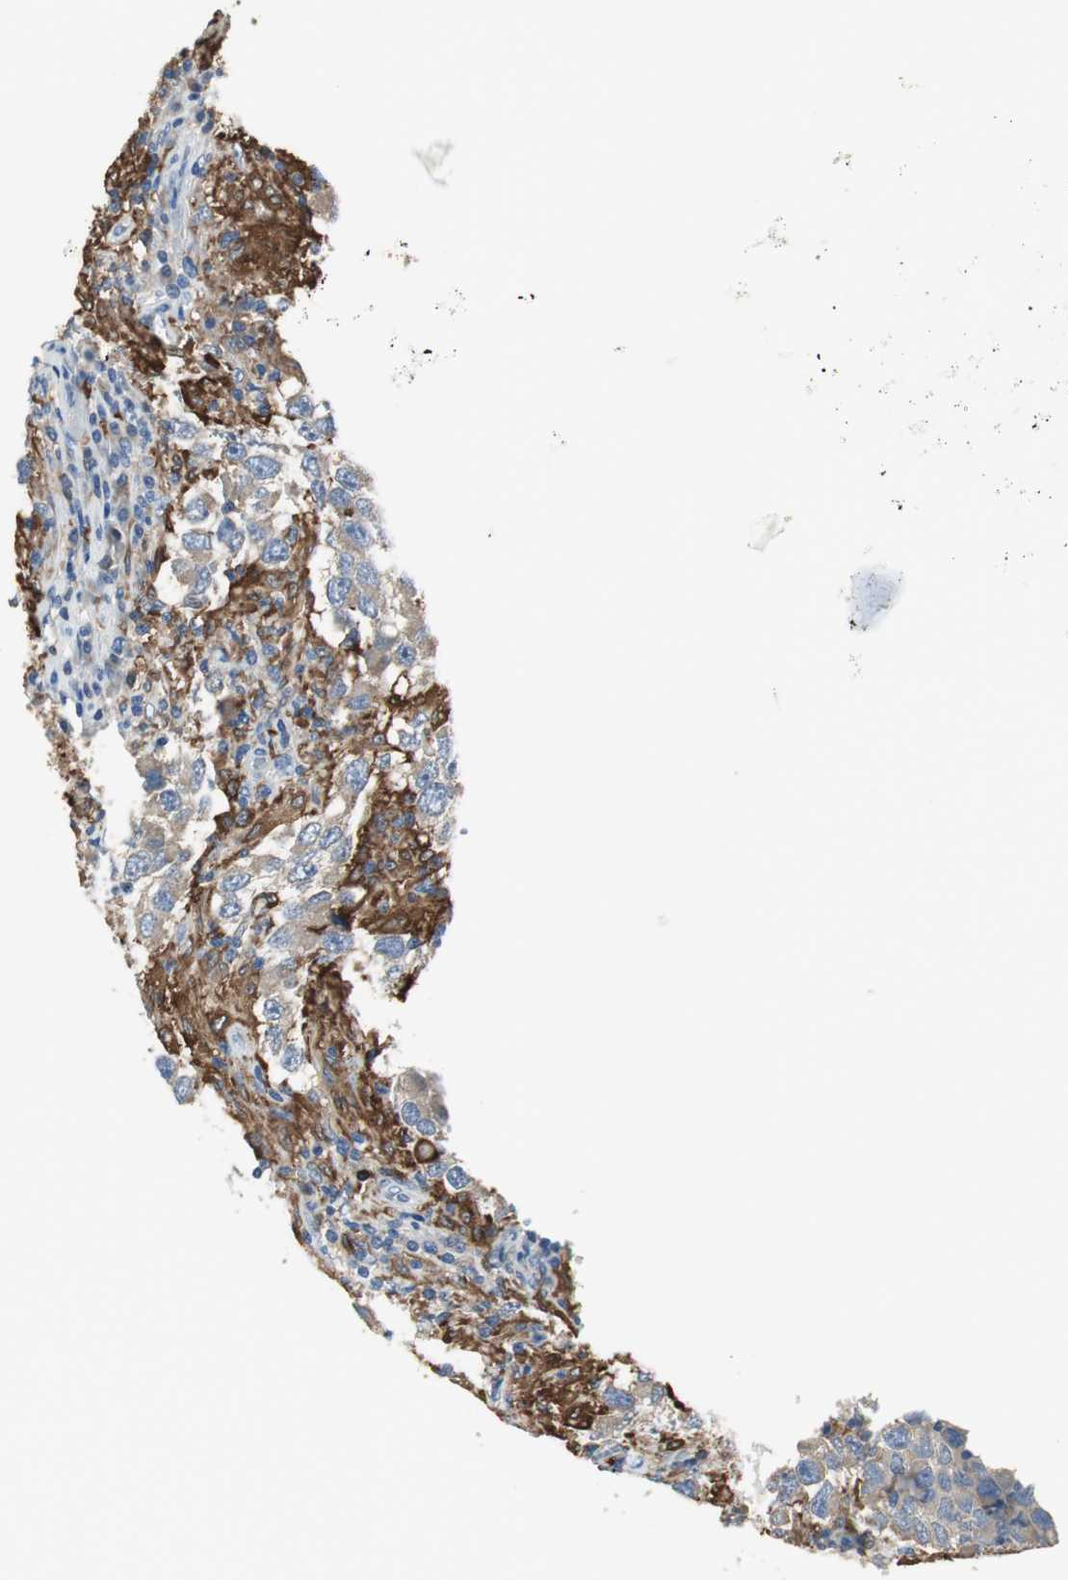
{"staining": {"intensity": "weak", "quantity": "25%-75%", "location": "cytoplasmic/membranous"}, "tissue": "testis cancer", "cell_type": "Tumor cells", "image_type": "cancer", "snomed": [{"axis": "morphology", "description": "Carcinoma, Embryonal, NOS"}, {"axis": "topography", "description": "Testis"}], "caption": "Embryonal carcinoma (testis) was stained to show a protein in brown. There is low levels of weak cytoplasmic/membranous staining in approximately 25%-75% of tumor cells.", "gene": "MSTO1", "patient": {"sex": "male", "age": 21}}